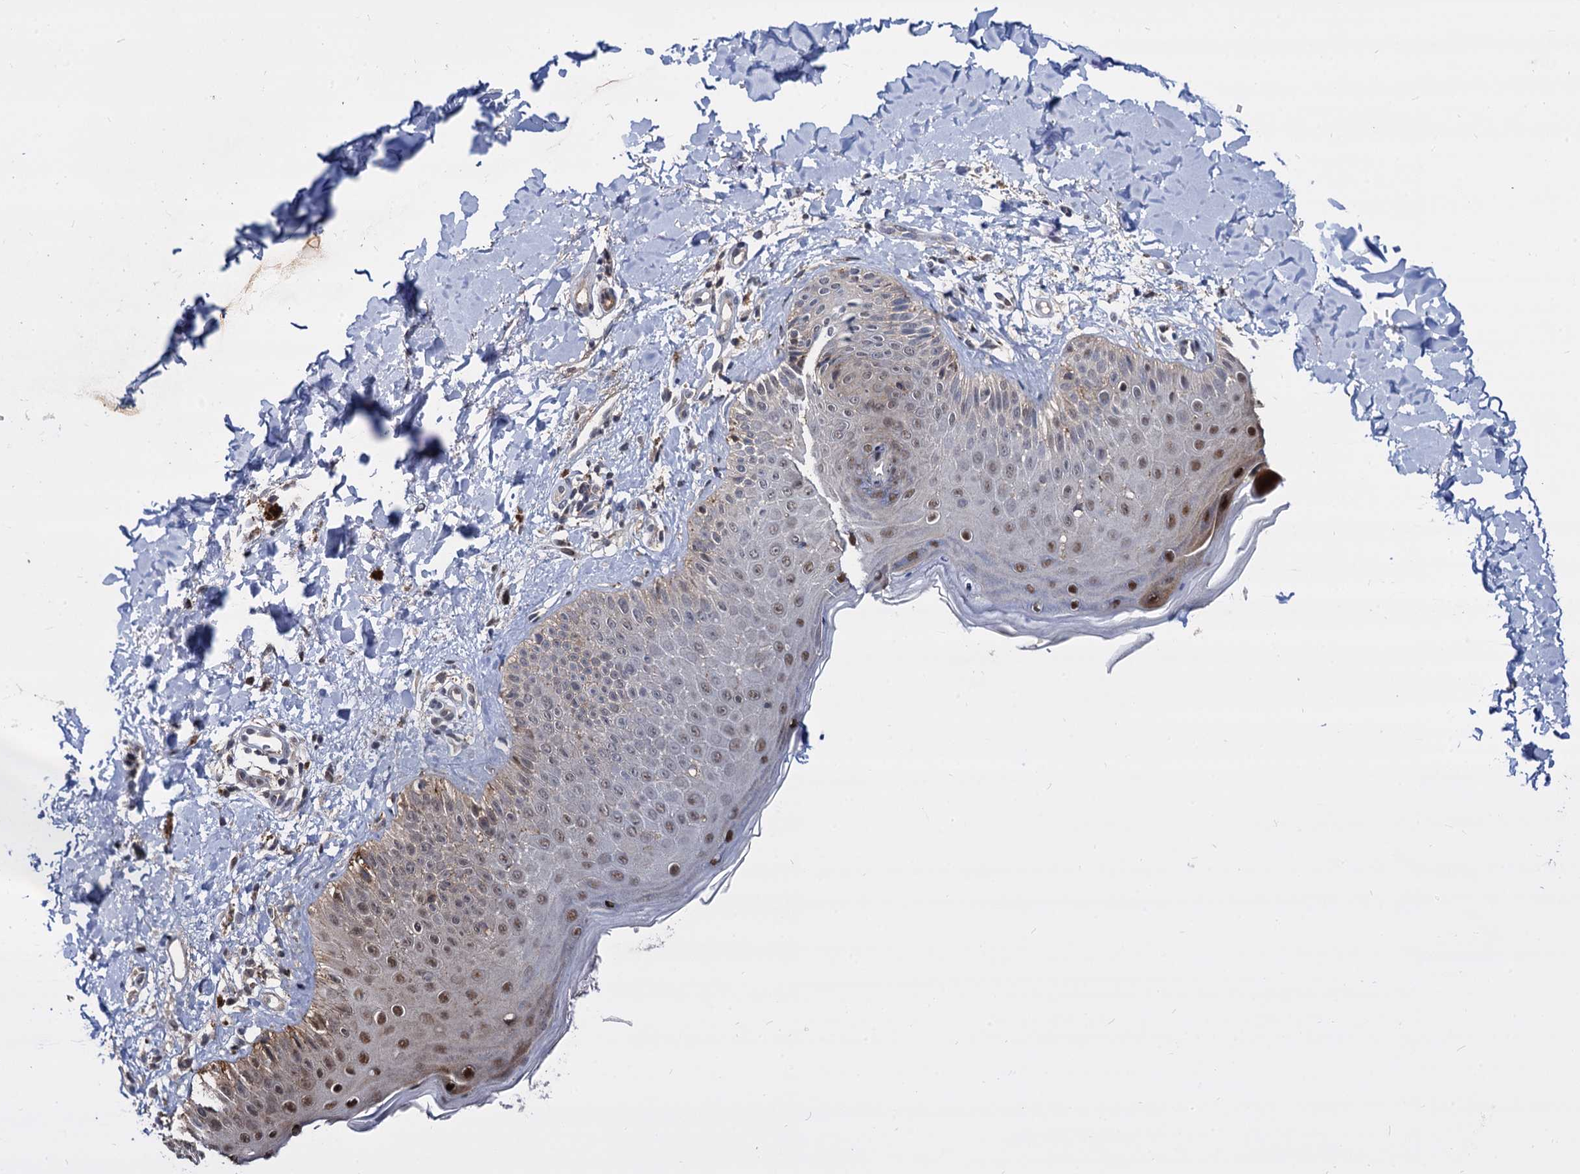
{"staining": {"intensity": "moderate", "quantity": ">75%", "location": "nuclear"}, "tissue": "skin", "cell_type": "Fibroblasts", "image_type": "normal", "snomed": [{"axis": "morphology", "description": "Normal tissue, NOS"}, {"axis": "topography", "description": "Skin"}], "caption": "IHC photomicrograph of normal skin stained for a protein (brown), which shows medium levels of moderate nuclear staining in approximately >75% of fibroblasts.", "gene": "PSMD4", "patient": {"sex": "male", "age": 52}}